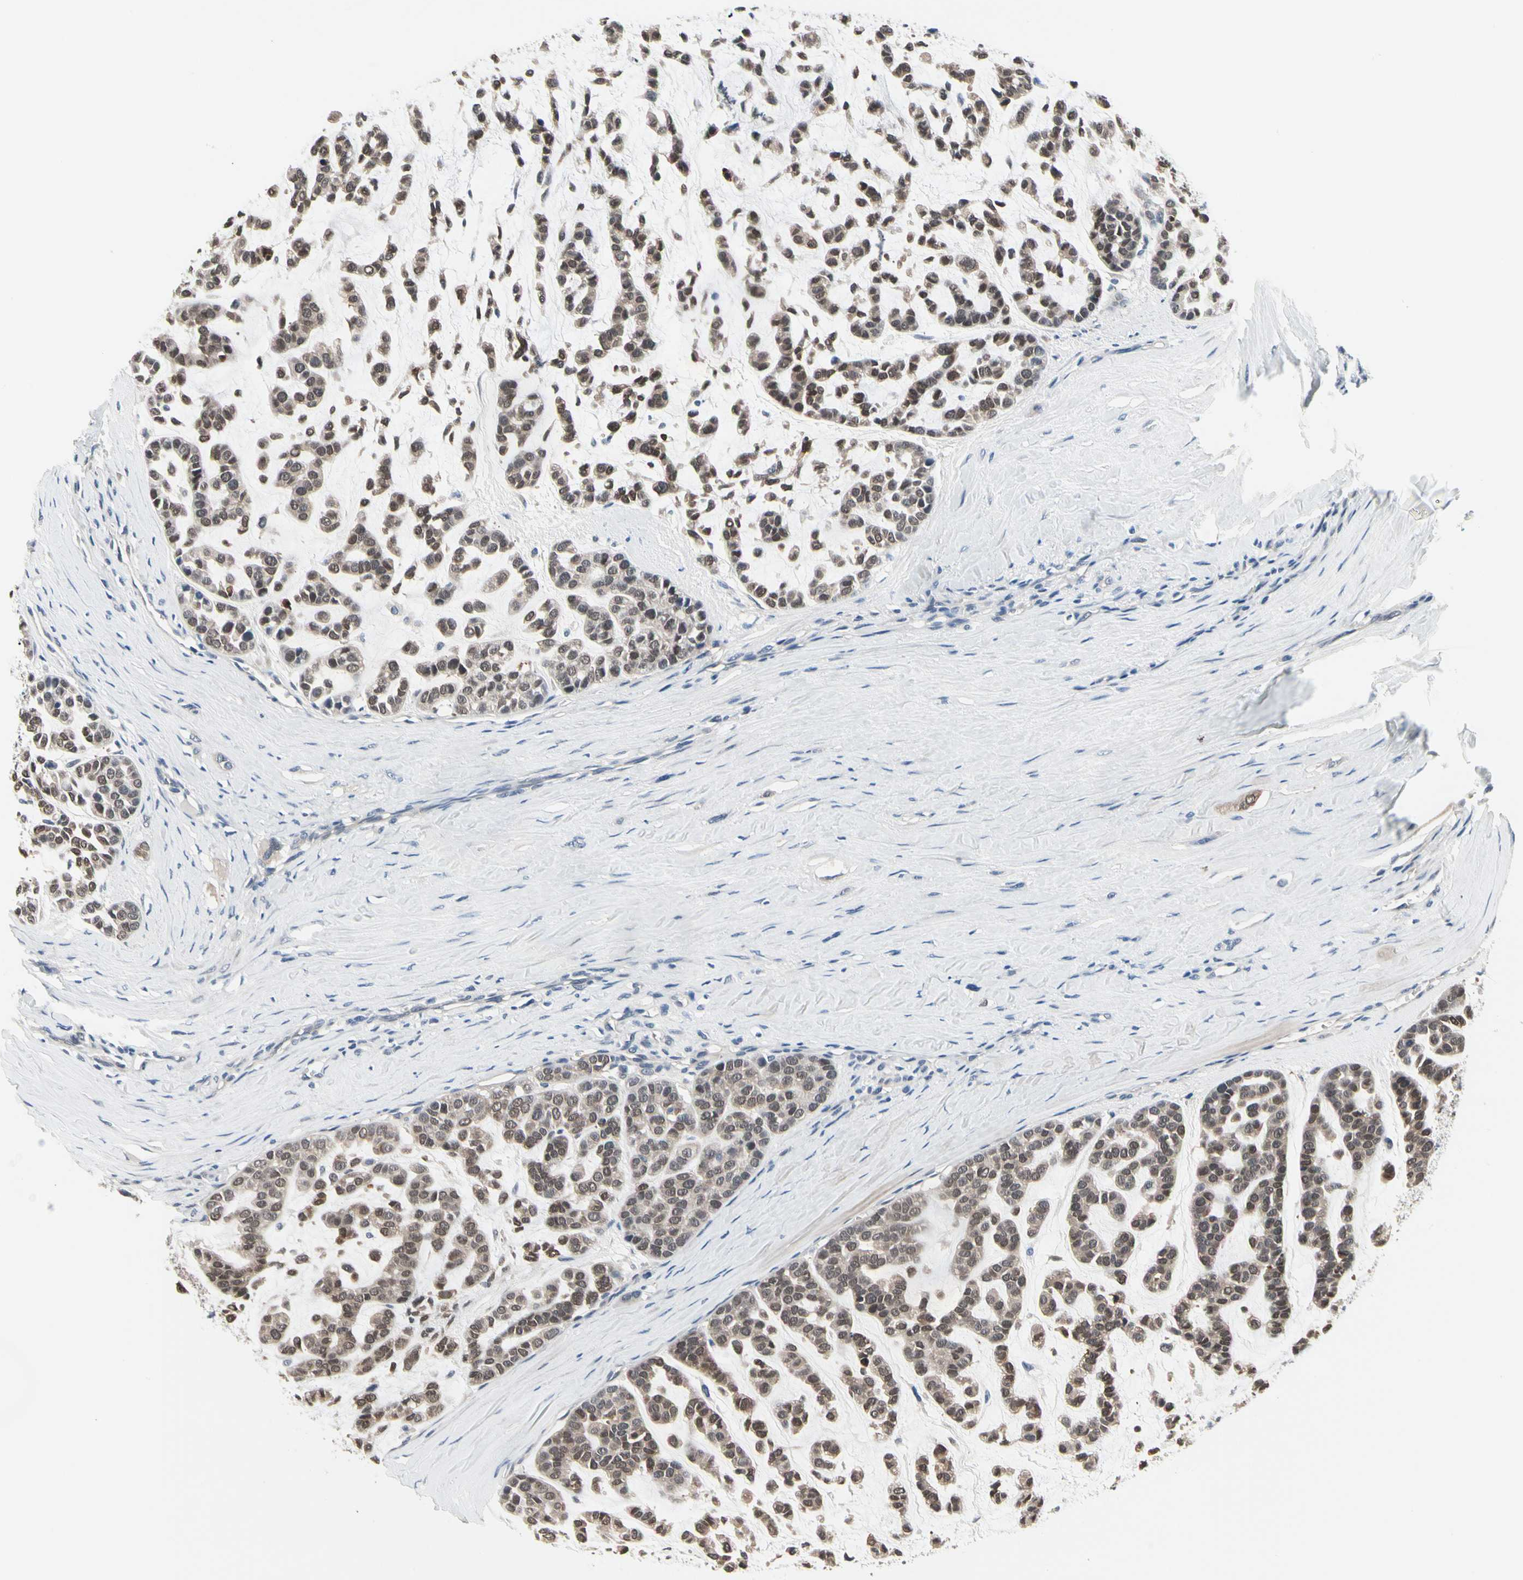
{"staining": {"intensity": "moderate", "quantity": ">75%", "location": "cytoplasmic/membranous,nuclear"}, "tissue": "head and neck cancer", "cell_type": "Tumor cells", "image_type": "cancer", "snomed": [{"axis": "morphology", "description": "Adenocarcinoma, NOS"}, {"axis": "morphology", "description": "Adenoma, NOS"}, {"axis": "topography", "description": "Head-Neck"}], "caption": "Immunohistochemistry (IHC) (DAB (3,3'-diaminobenzidine)) staining of adenoma (head and neck) demonstrates moderate cytoplasmic/membranous and nuclear protein positivity in about >75% of tumor cells.", "gene": "PRDX6", "patient": {"sex": "female", "age": 55}}